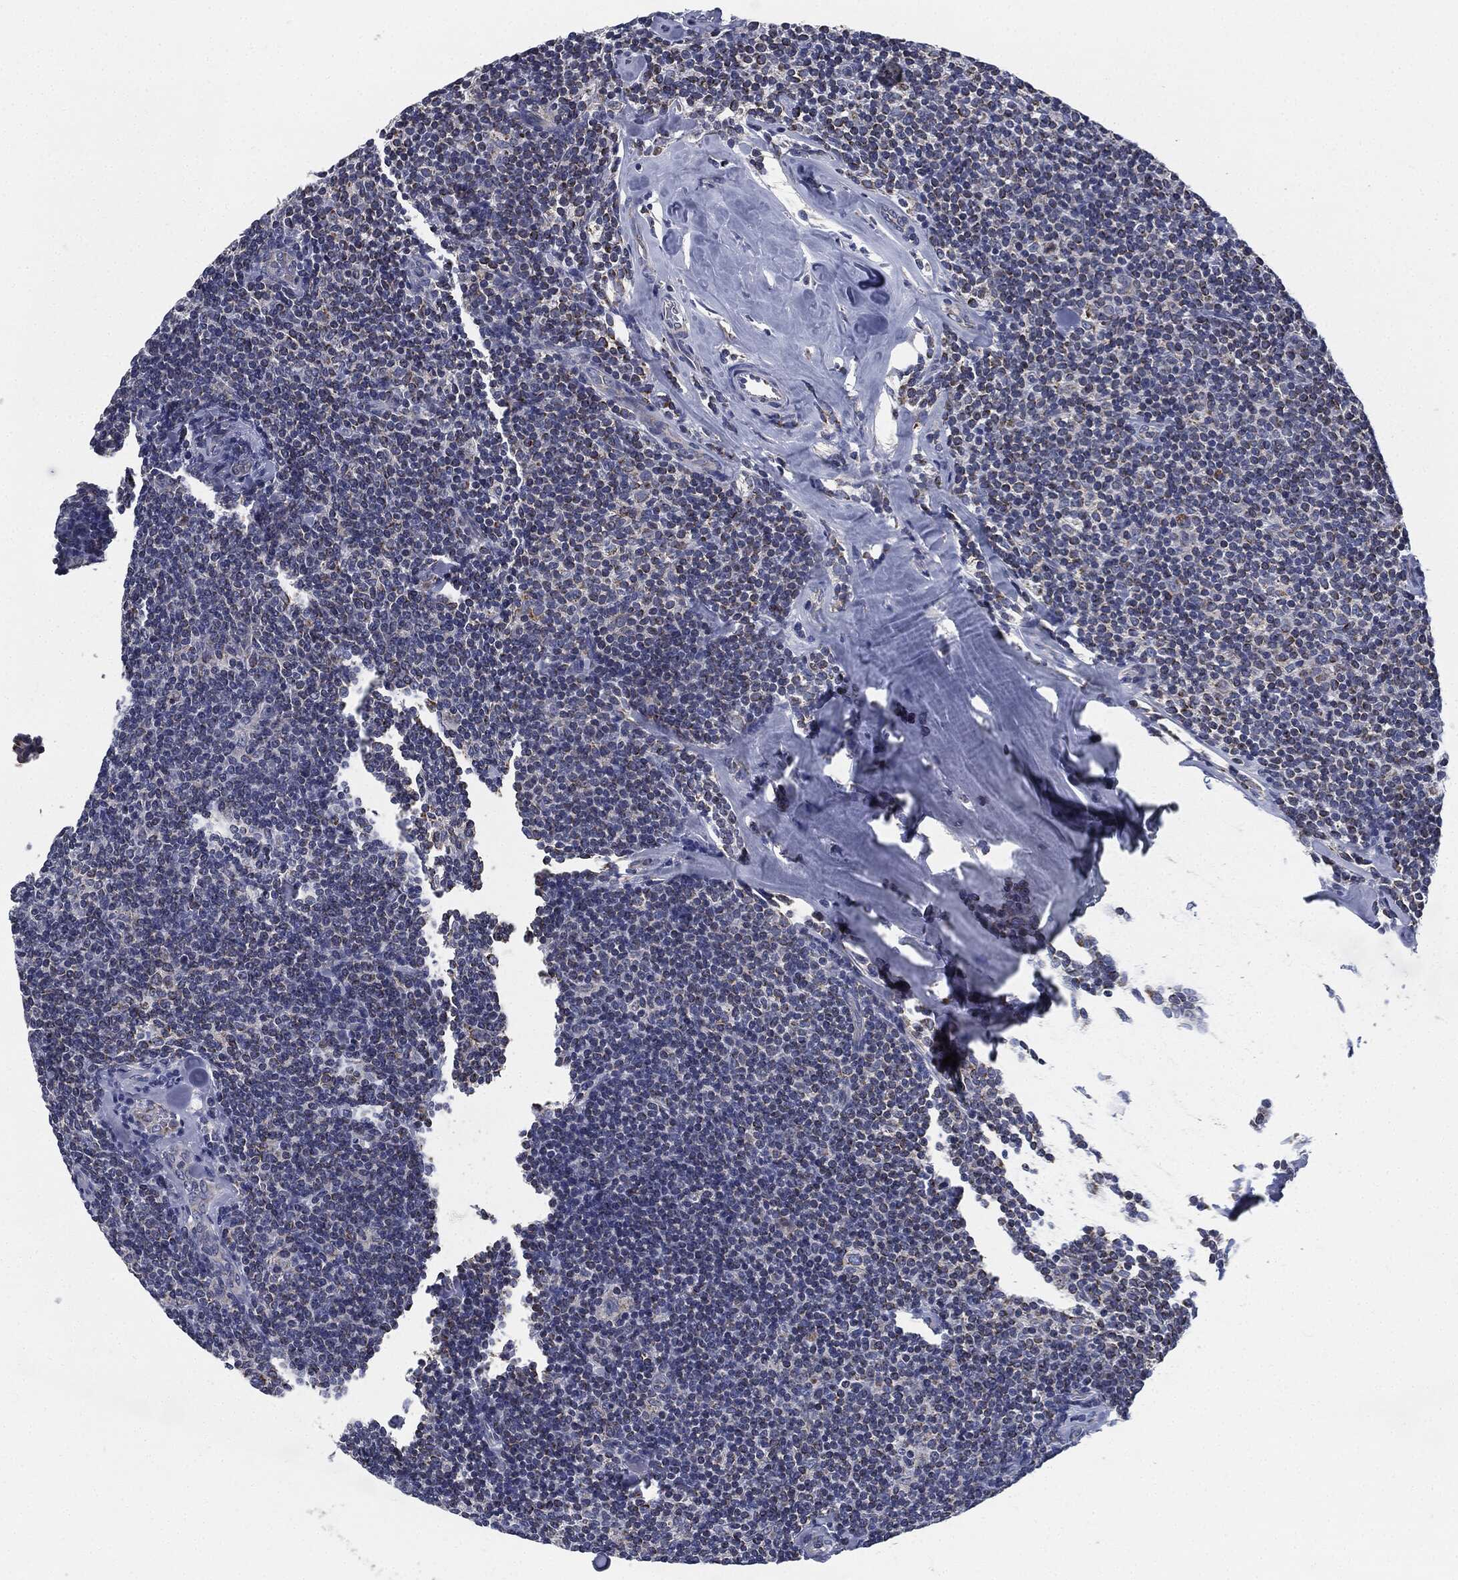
{"staining": {"intensity": "negative", "quantity": "none", "location": "none"}, "tissue": "lymphoma", "cell_type": "Tumor cells", "image_type": "cancer", "snomed": [{"axis": "morphology", "description": "Malignant lymphoma, non-Hodgkin's type, Low grade"}, {"axis": "topography", "description": "Lymph node"}], "caption": "Immunohistochemistry (IHC) of human lymphoma shows no expression in tumor cells. (DAB immunohistochemistry visualized using brightfield microscopy, high magnification).", "gene": "SIGLEC9", "patient": {"sex": "female", "age": 56}}